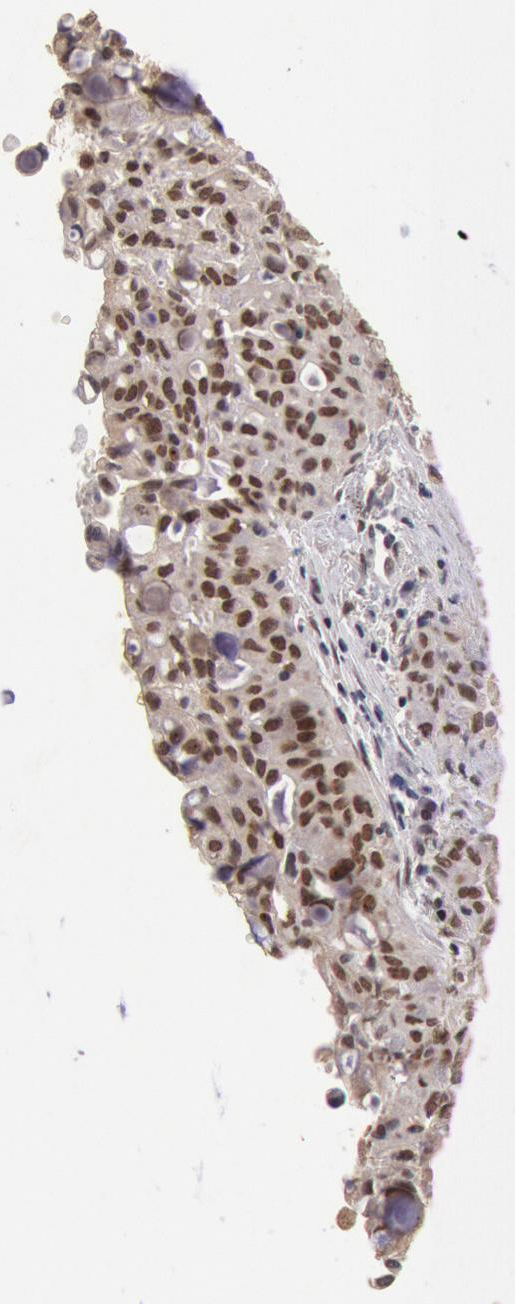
{"staining": {"intensity": "weak", "quantity": ">75%", "location": "nuclear"}, "tissue": "lung cancer", "cell_type": "Tumor cells", "image_type": "cancer", "snomed": [{"axis": "morphology", "description": "Adenocarcinoma, NOS"}, {"axis": "topography", "description": "Lung"}], "caption": "Tumor cells exhibit low levels of weak nuclear expression in approximately >75% of cells in human adenocarcinoma (lung).", "gene": "CDKN2B", "patient": {"sex": "female", "age": 44}}